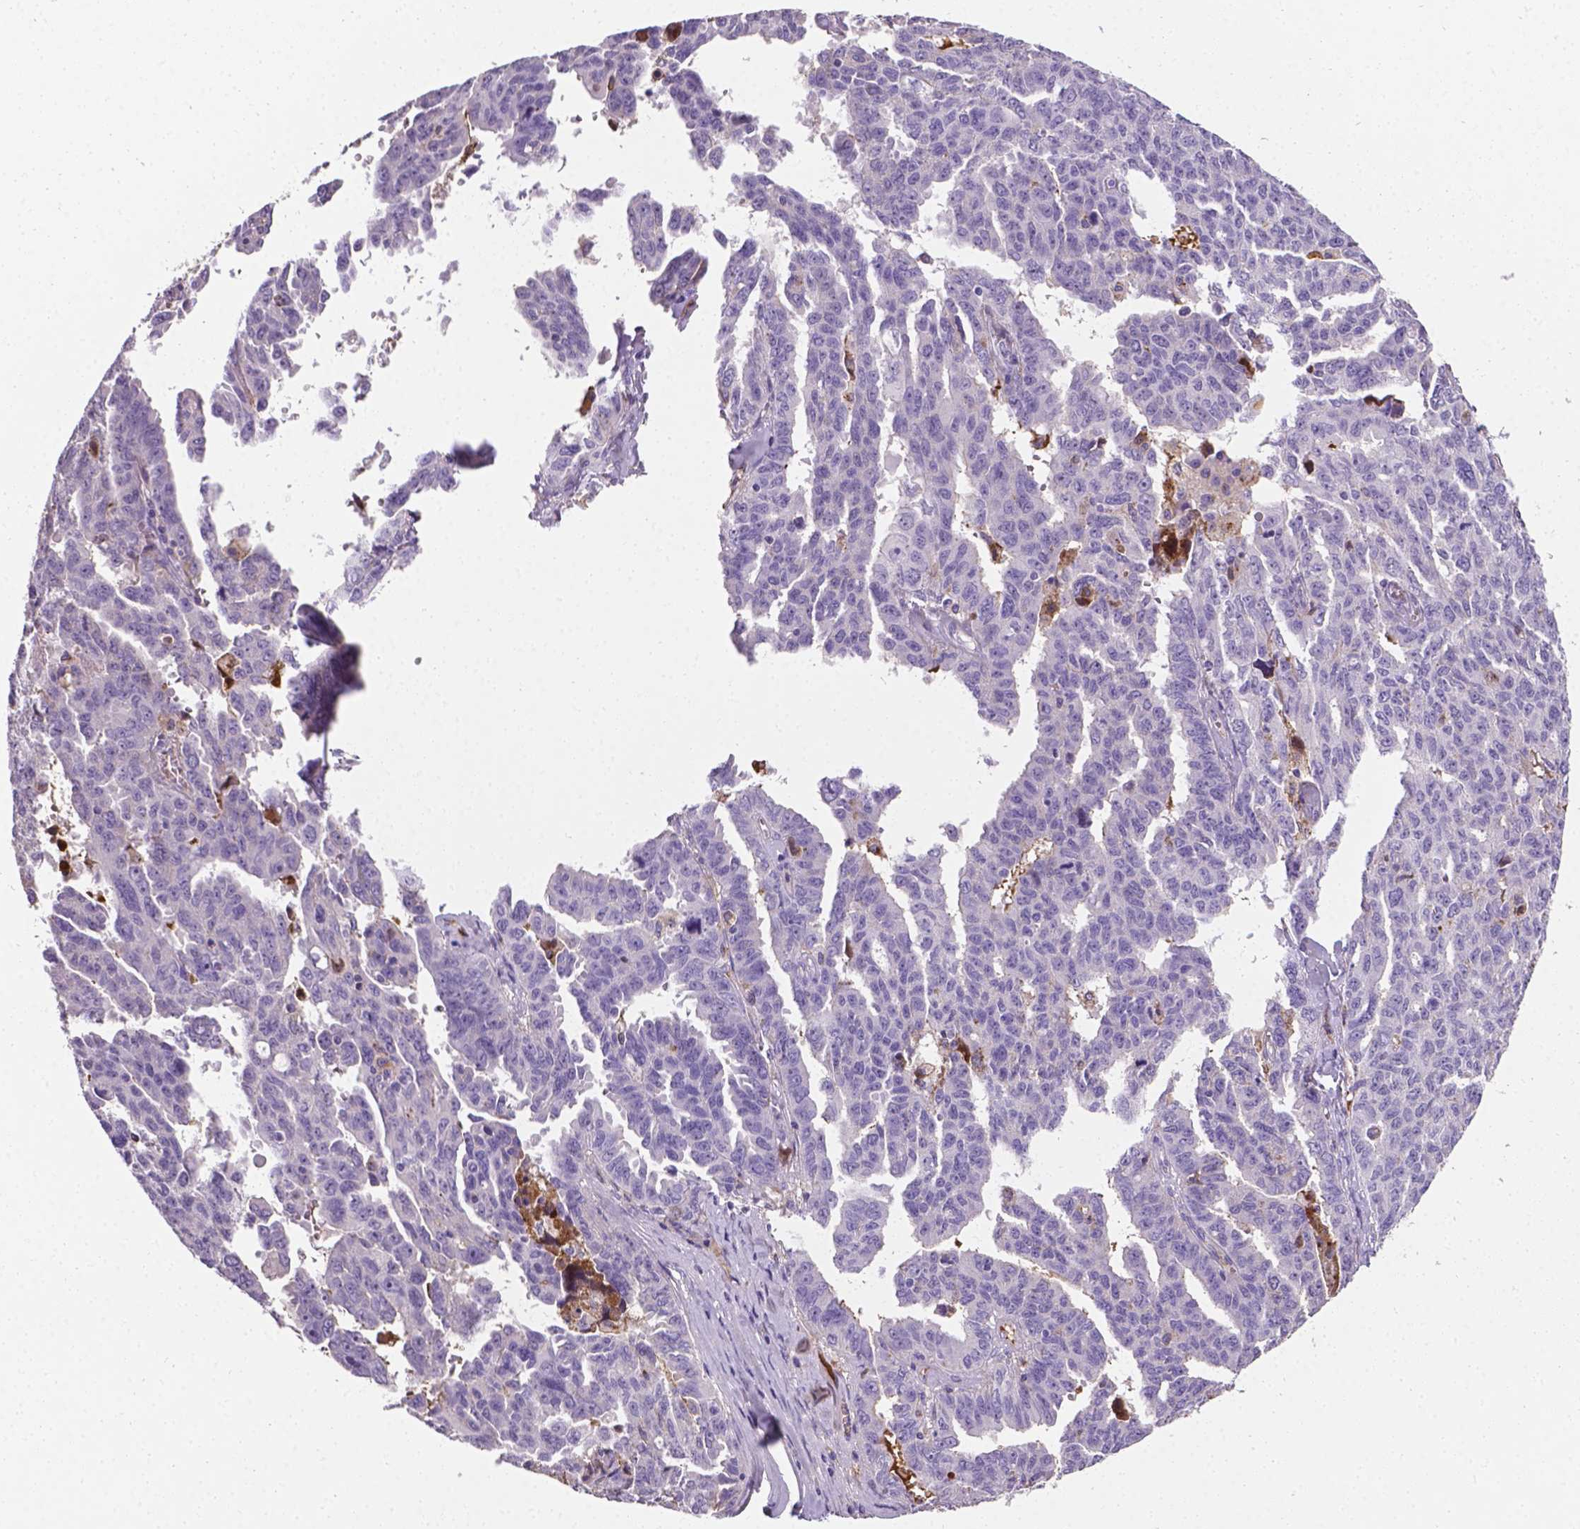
{"staining": {"intensity": "negative", "quantity": "none", "location": "none"}, "tissue": "ovarian cancer", "cell_type": "Tumor cells", "image_type": "cancer", "snomed": [{"axis": "morphology", "description": "Adenocarcinoma, NOS"}, {"axis": "morphology", "description": "Carcinoma, endometroid"}, {"axis": "topography", "description": "Ovary"}], "caption": "IHC micrograph of adenocarcinoma (ovarian) stained for a protein (brown), which exhibits no expression in tumor cells.", "gene": "APOE", "patient": {"sex": "female", "age": 72}}